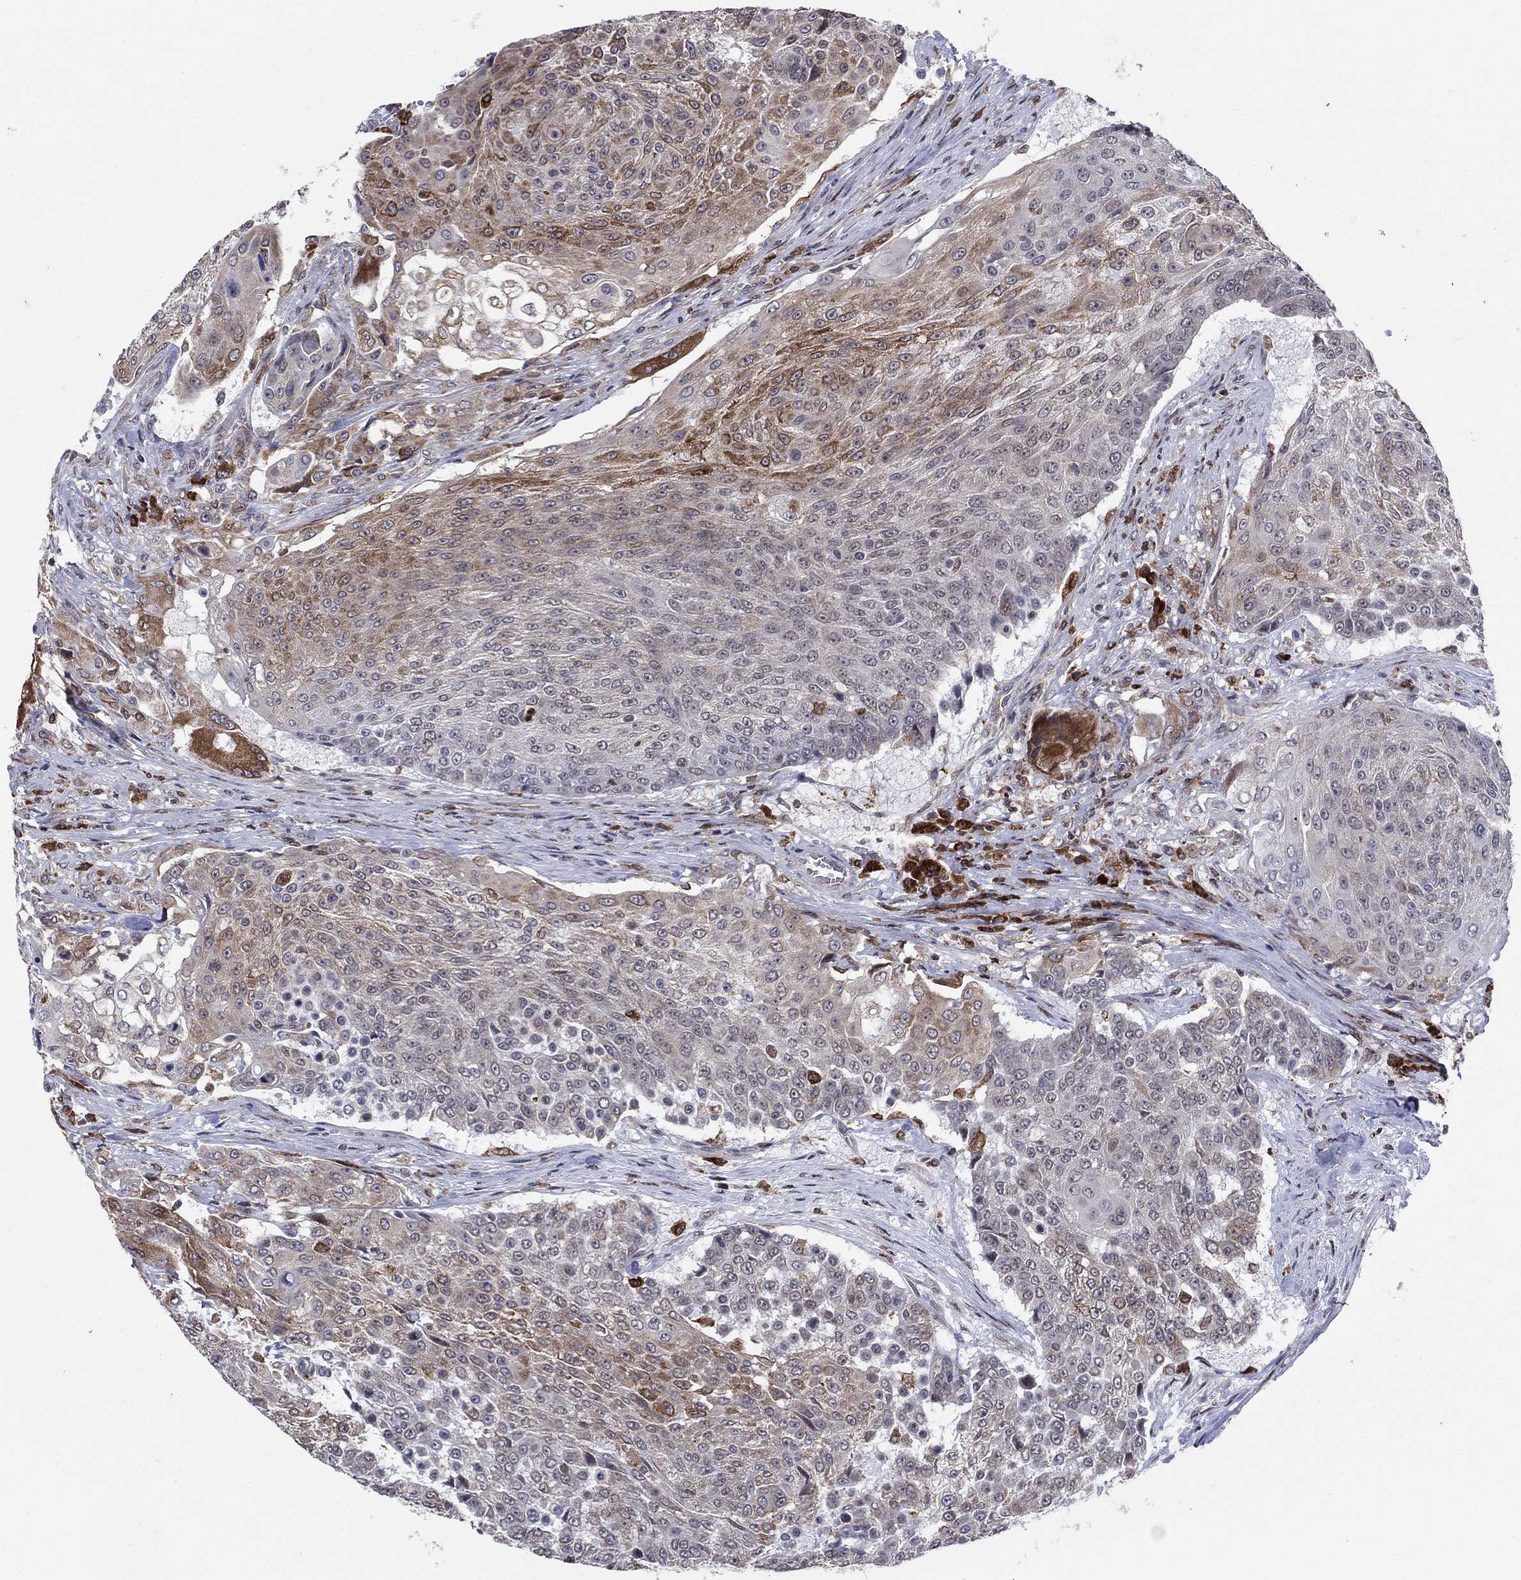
{"staining": {"intensity": "strong", "quantity": "<25%", "location": "cytoplasmic/membranous"}, "tissue": "urothelial cancer", "cell_type": "Tumor cells", "image_type": "cancer", "snomed": [{"axis": "morphology", "description": "Urothelial carcinoma, High grade"}, {"axis": "topography", "description": "Urinary bladder"}], "caption": "About <25% of tumor cells in urothelial cancer show strong cytoplasmic/membranous protein staining as visualized by brown immunohistochemical staining.", "gene": "DHRS7", "patient": {"sex": "female", "age": 63}}